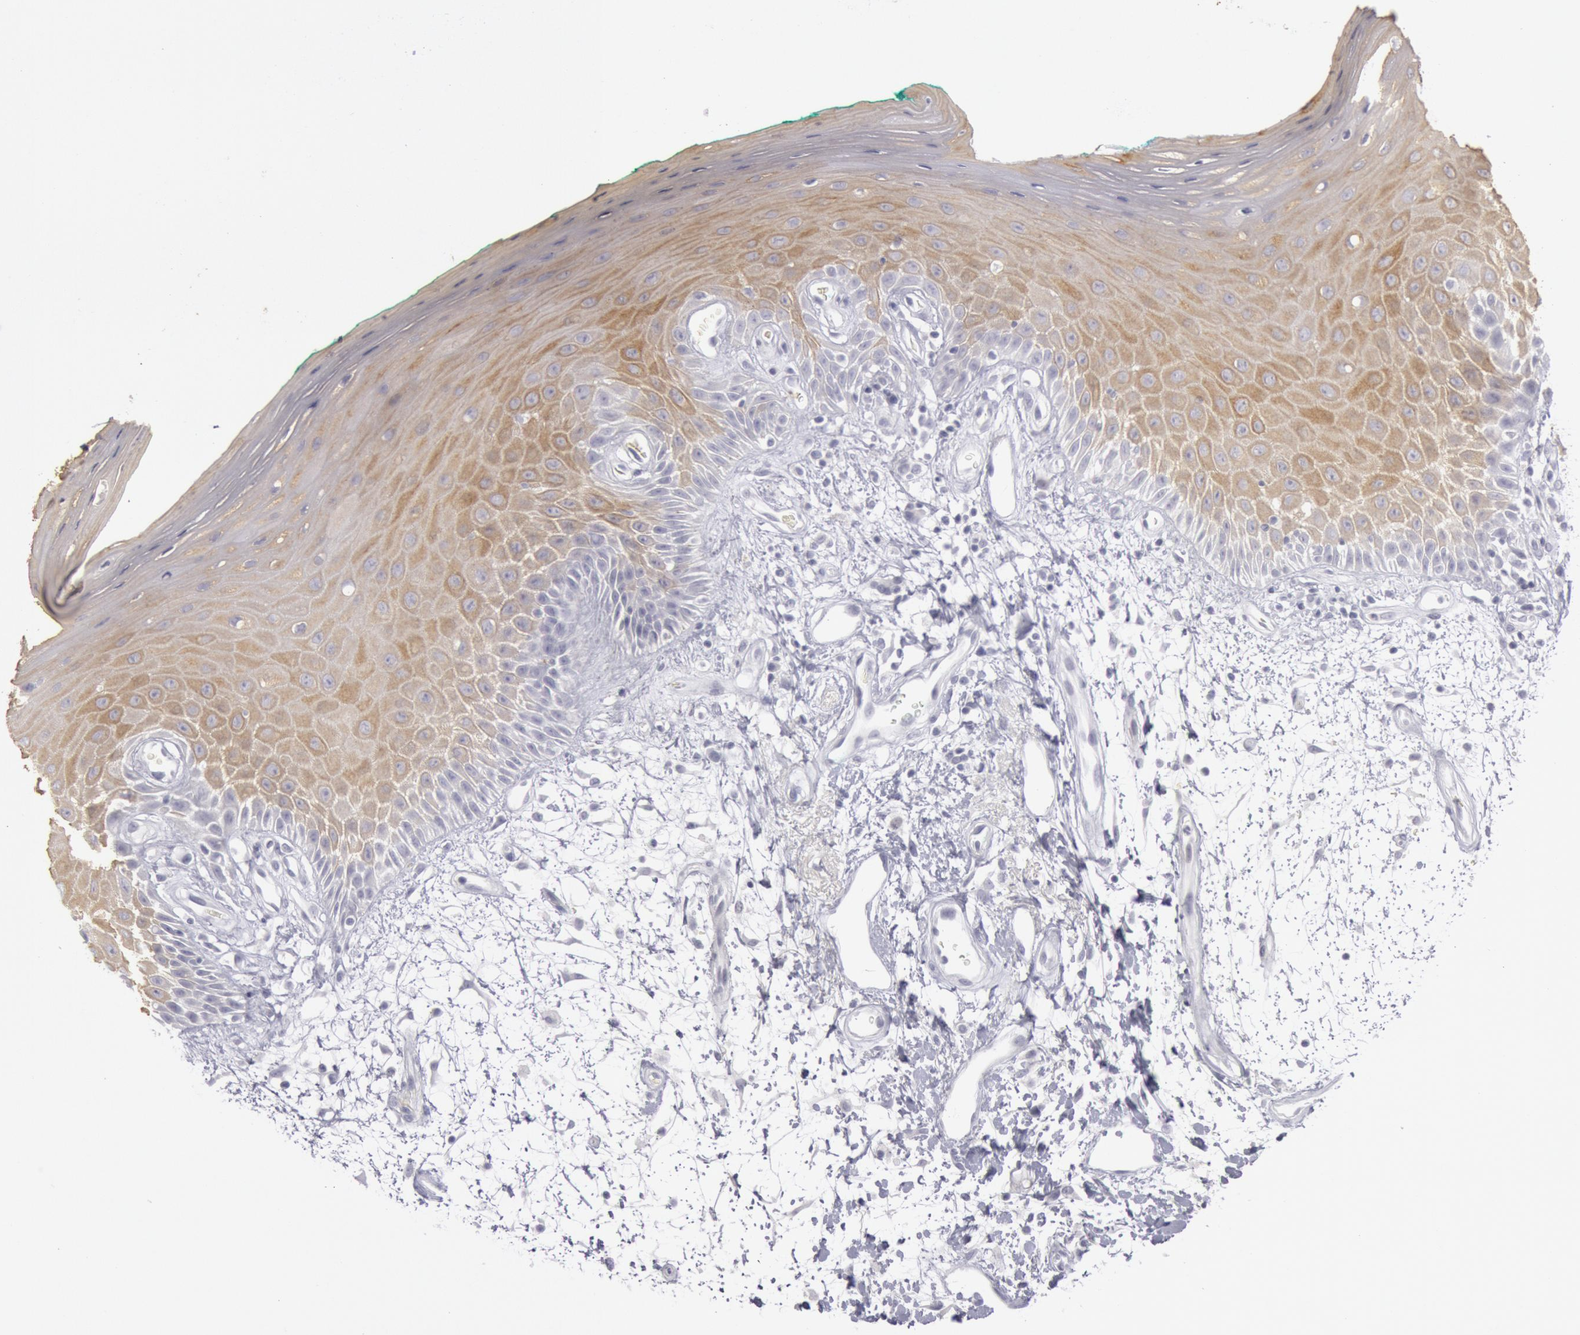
{"staining": {"intensity": "moderate", "quantity": "<25%", "location": "cytoplasmic/membranous"}, "tissue": "oral mucosa", "cell_type": "Squamous epithelial cells", "image_type": "normal", "snomed": [{"axis": "morphology", "description": "Normal tissue, NOS"}, {"axis": "morphology", "description": "Squamous cell carcinoma, NOS"}, {"axis": "topography", "description": "Skeletal muscle"}, {"axis": "topography", "description": "Oral tissue"}, {"axis": "topography", "description": "Head-Neck"}], "caption": "Oral mucosa stained with immunohistochemistry shows moderate cytoplasmic/membranous expression in about <25% of squamous epithelial cells.", "gene": "KRT16", "patient": {"sex": "female", "age": 84}}